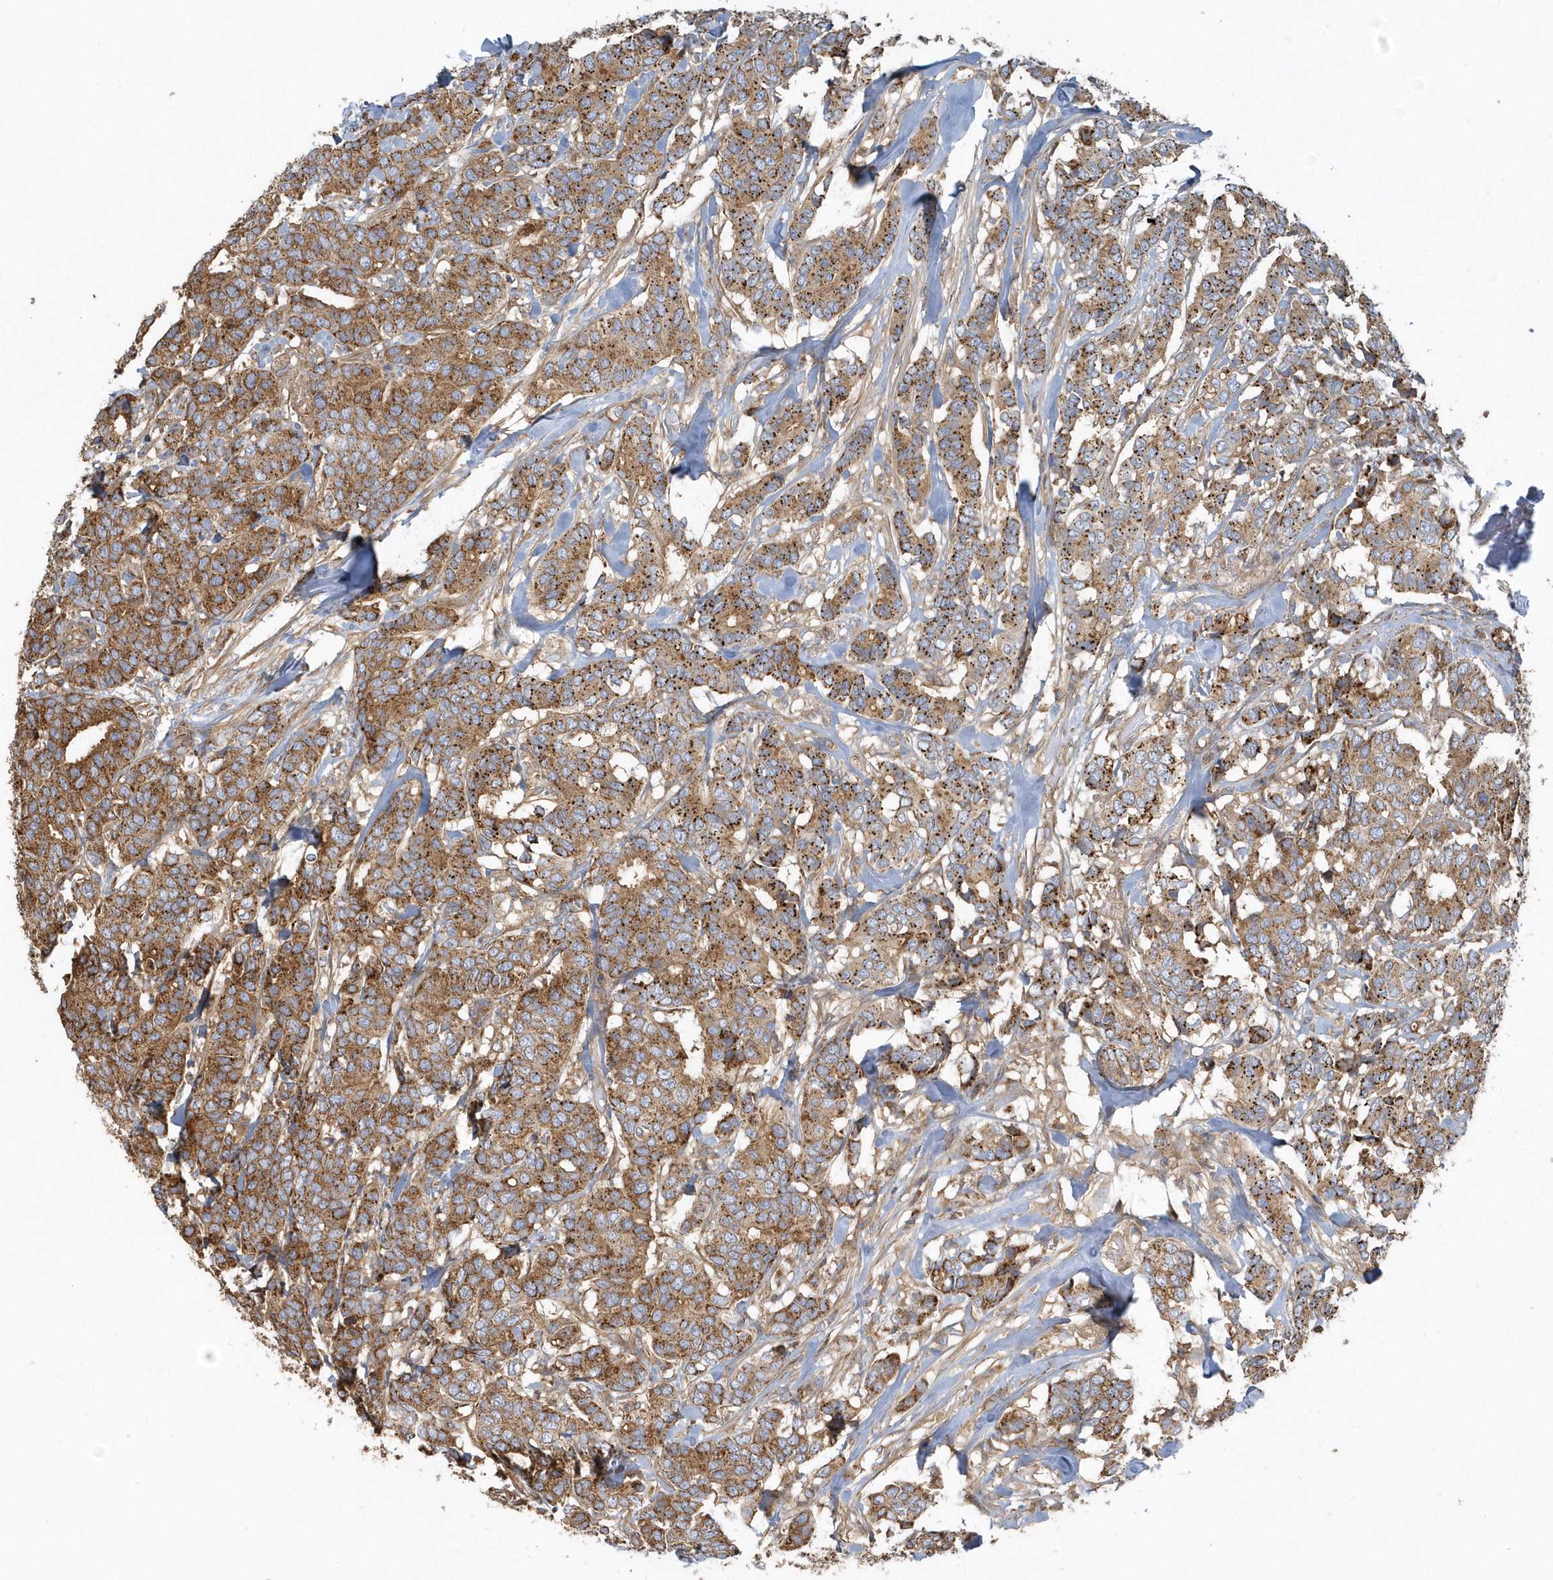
{"staining": {"intensity": "moderate", "quantity": ">75%", "location": "cytoplasmic/membranous"}, "tissue": "breast cancer", "cell_type": "Tumor cells", "image_type": "cancer", "snomed": [{"axis": "morphology", "description": "Duct carcinoma"}, {"axis": "topography", "description": "Breast"}], "caption": "Breast cancer stained for a protein (brown) reveals moderate cytoplasmic/membranous positive expression in approximately >75% of tumor cells.", "gene": "TRAIP", "patient": {"sex": "female", "age": 87}}